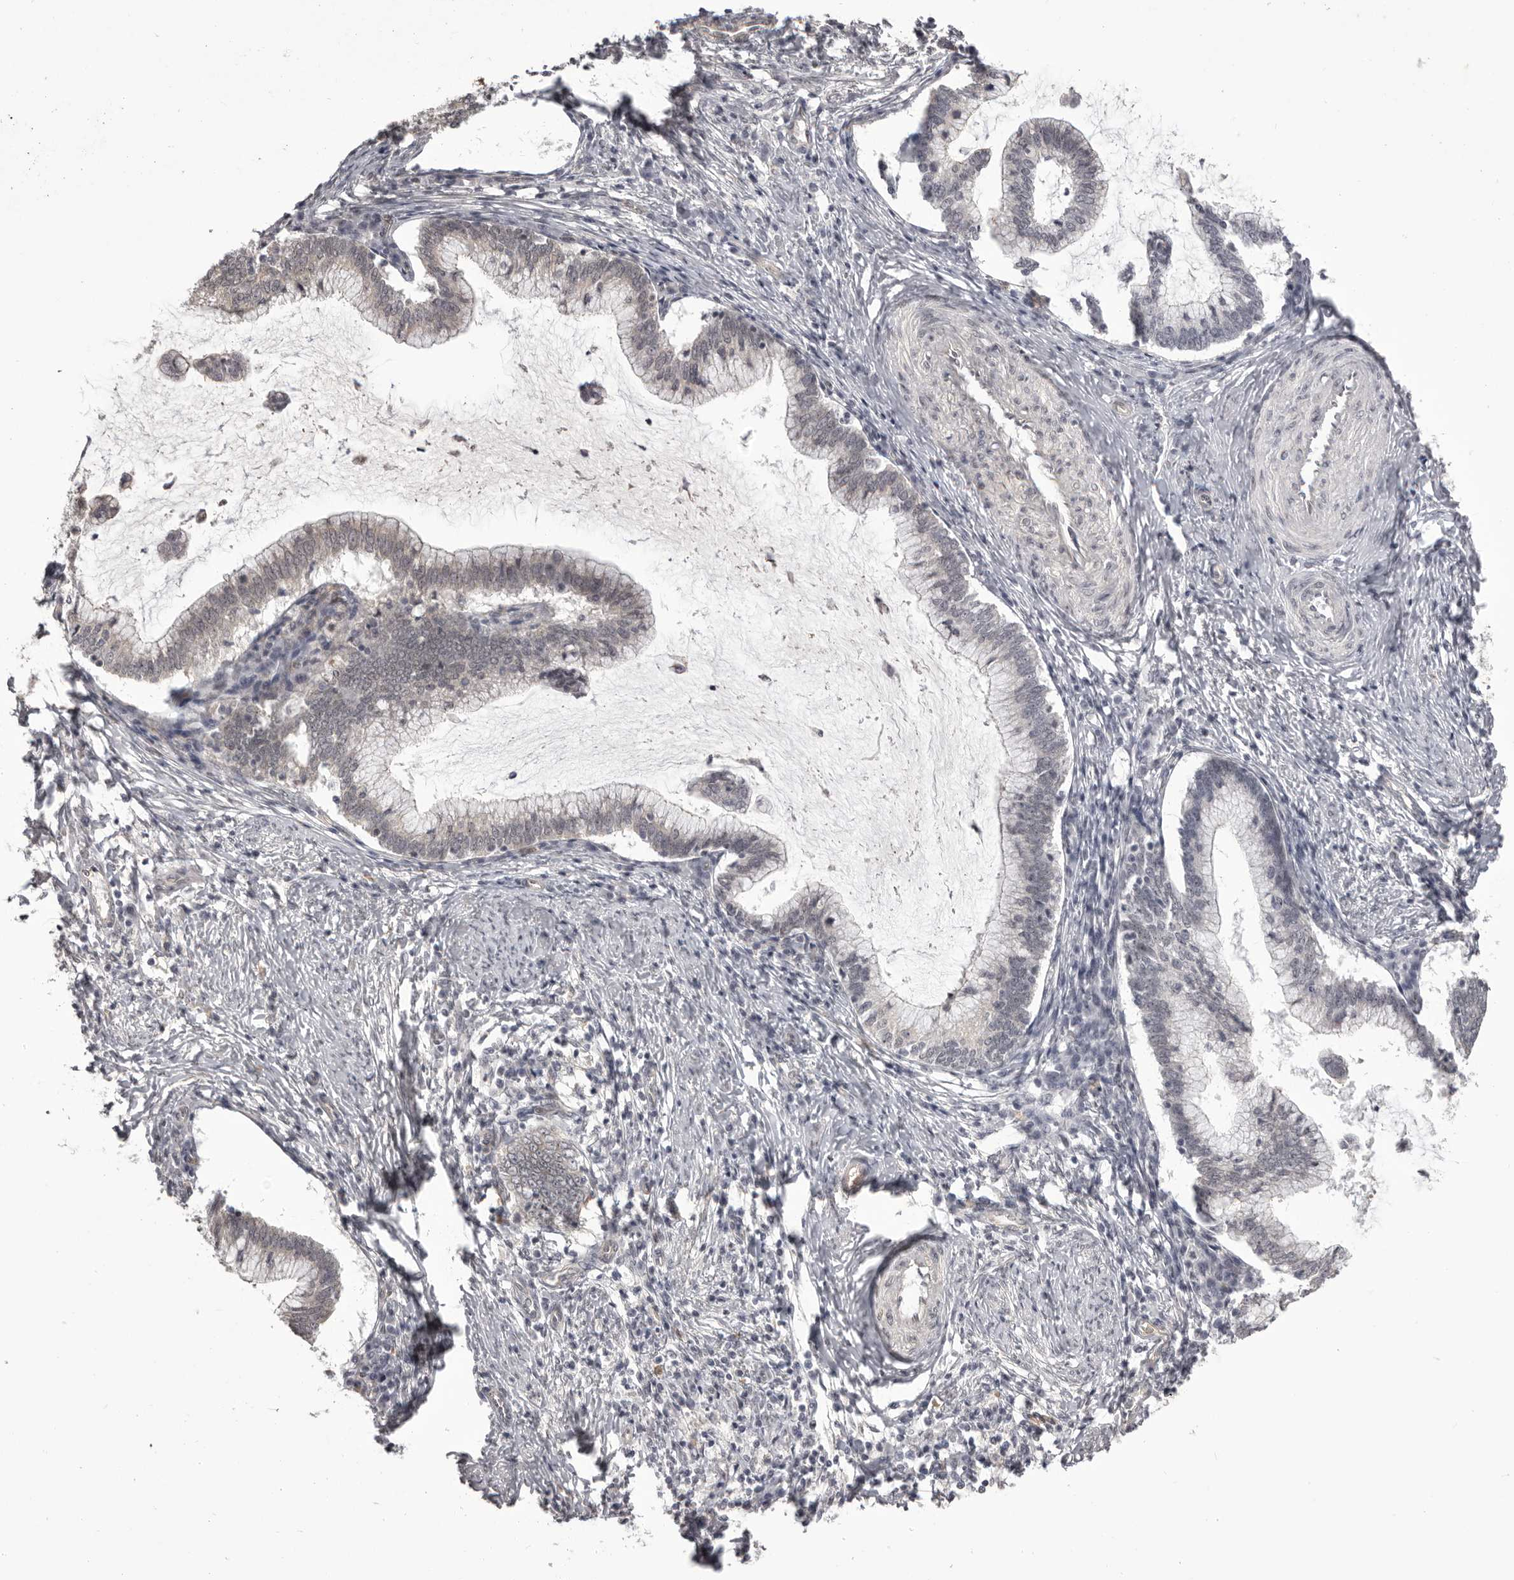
{"staining": {"intensity": "negative", "quantity": "none", "location": "none"}, "tissue": "cervical cancer", "cell_type": "Tumor cells", "image_type": "cancer", "snomed": [{"axis": "morphology", "description": "Adenocarcinoma, NOS"}, {"axis": "topography", "description": "Cervix"}], "caption": "This is a photomicrograph of IHC staining of cervical cancer, which shows no expression in tumor cells.", "gene": "RNF2", "patient": {"sex": "female", "age": 36}}